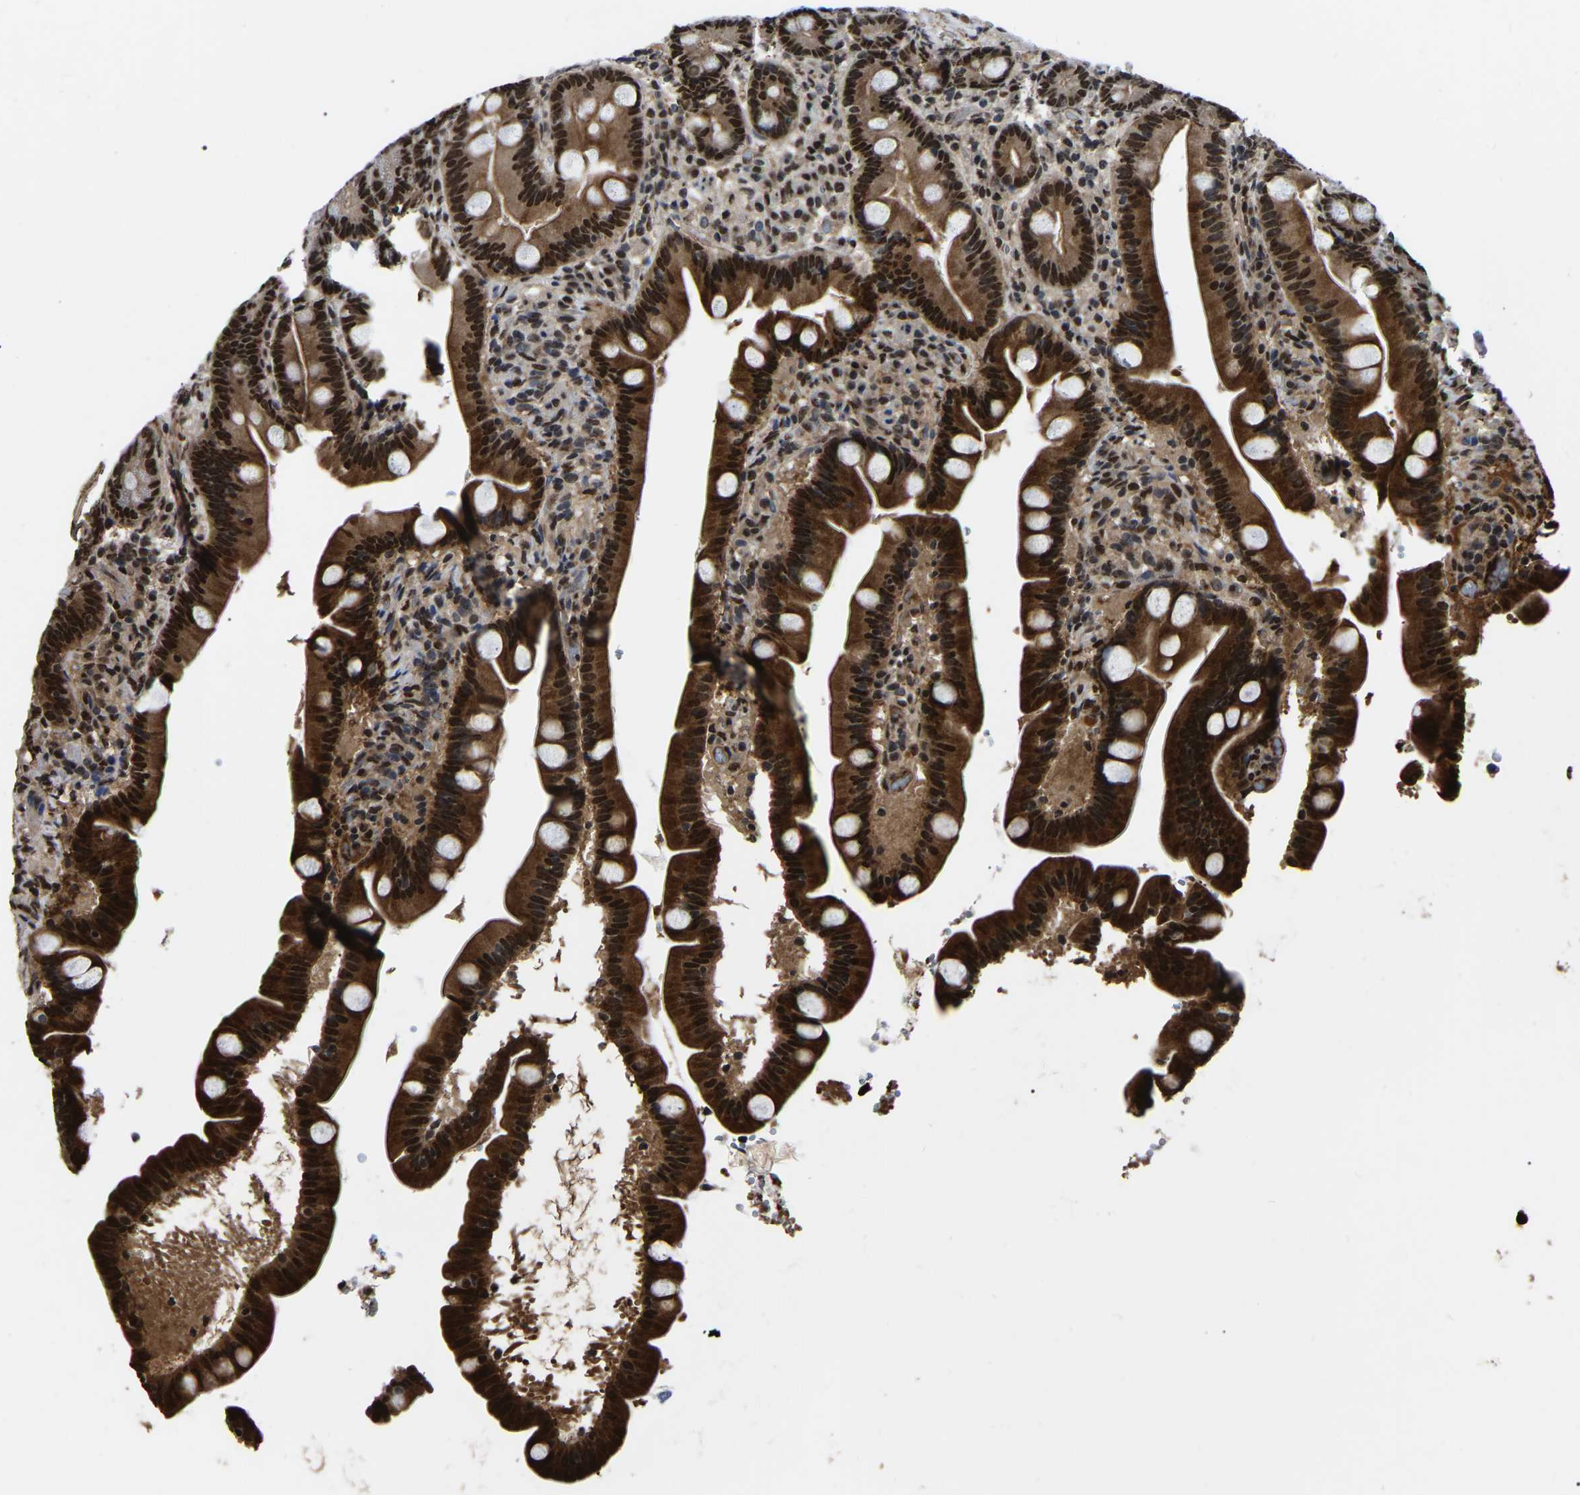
{"staining": {"intensity": "strong", "quantity": ">75%", "location": "cytoplasmic/membranous,nuclear"}, "tissue": "duodenum", "cell_type": "Glandular cells", "image_type": "normal", "snomed": [{"axis": "morphology", "description": "Normal tissue, NOS"}, {"axis": "topography", "description": "Duodenum"}], "caption": "Immunohistochemistry (IHC) (DAB) staining of normal human duodenum reveals strong cytoplasmic/membranous,nuclear protein staining in about >75% of glandular cells. The staining is performed using DAB (3,3'-diaminobenzidine) brown chromogen to label protein expression. The nuclei are counter-stained blue using hematoxylin.", "gene": "TRIM35", "patient": {"sex": "male", "age": 54}}